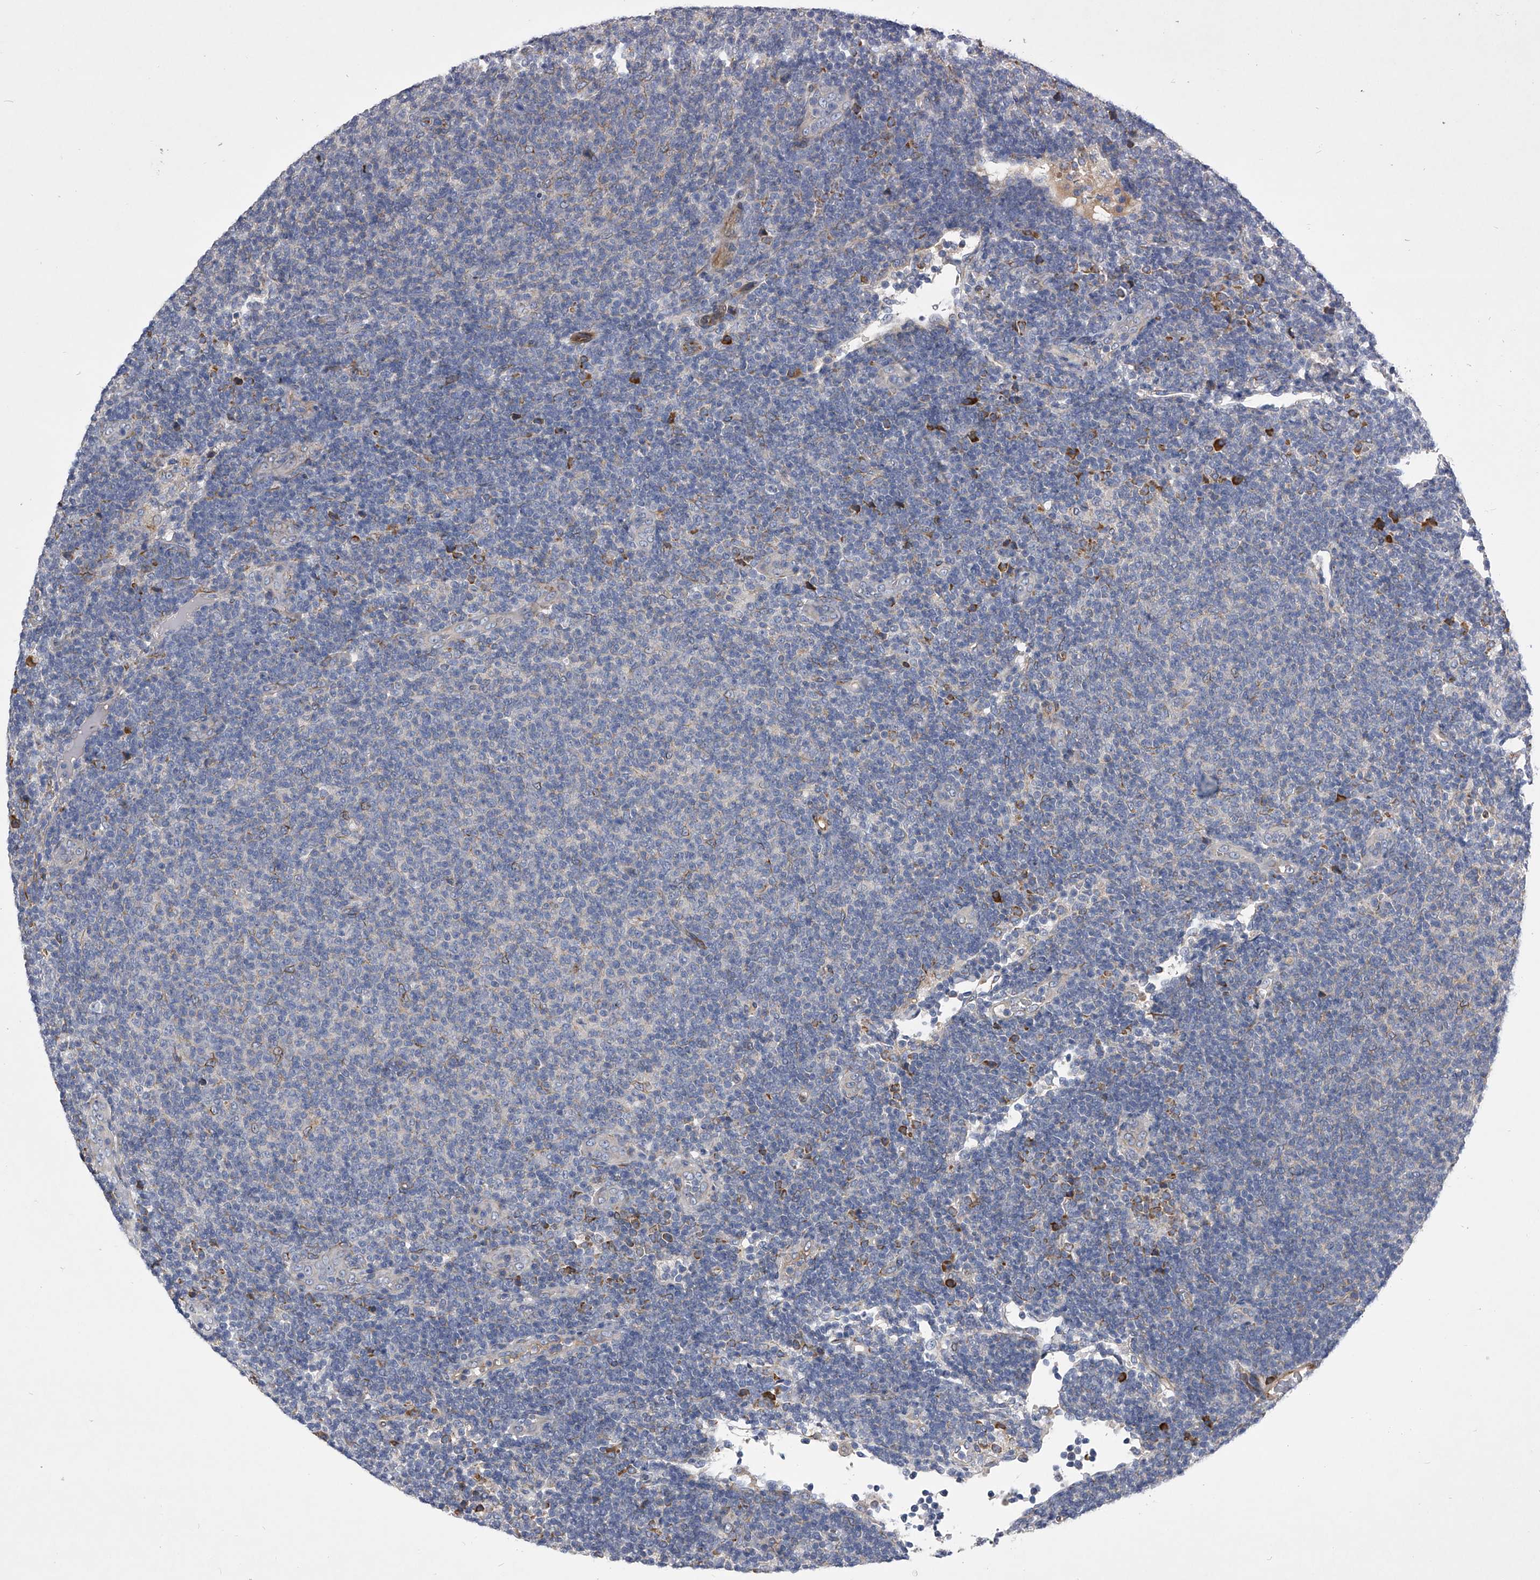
{"staining": {"intensity": "negative", "quantity": "none", "location": "none"}, "tissue": "lymphoma", "cell_type": "Tumor cells", "image_type": "cancer", "snomed": [{"axis": "morphology", "description": "Malignant lymphoma, non-Hodgkin's type, Low grade"}, {"axis": "topography", "description": "Lymph node"}], "caption": "Lymphoma was stained to show a protein in brown. There is no significant expression in tumor cells.", "gene": "CCR4", "patient": {"sex": "male", "age": 66}}